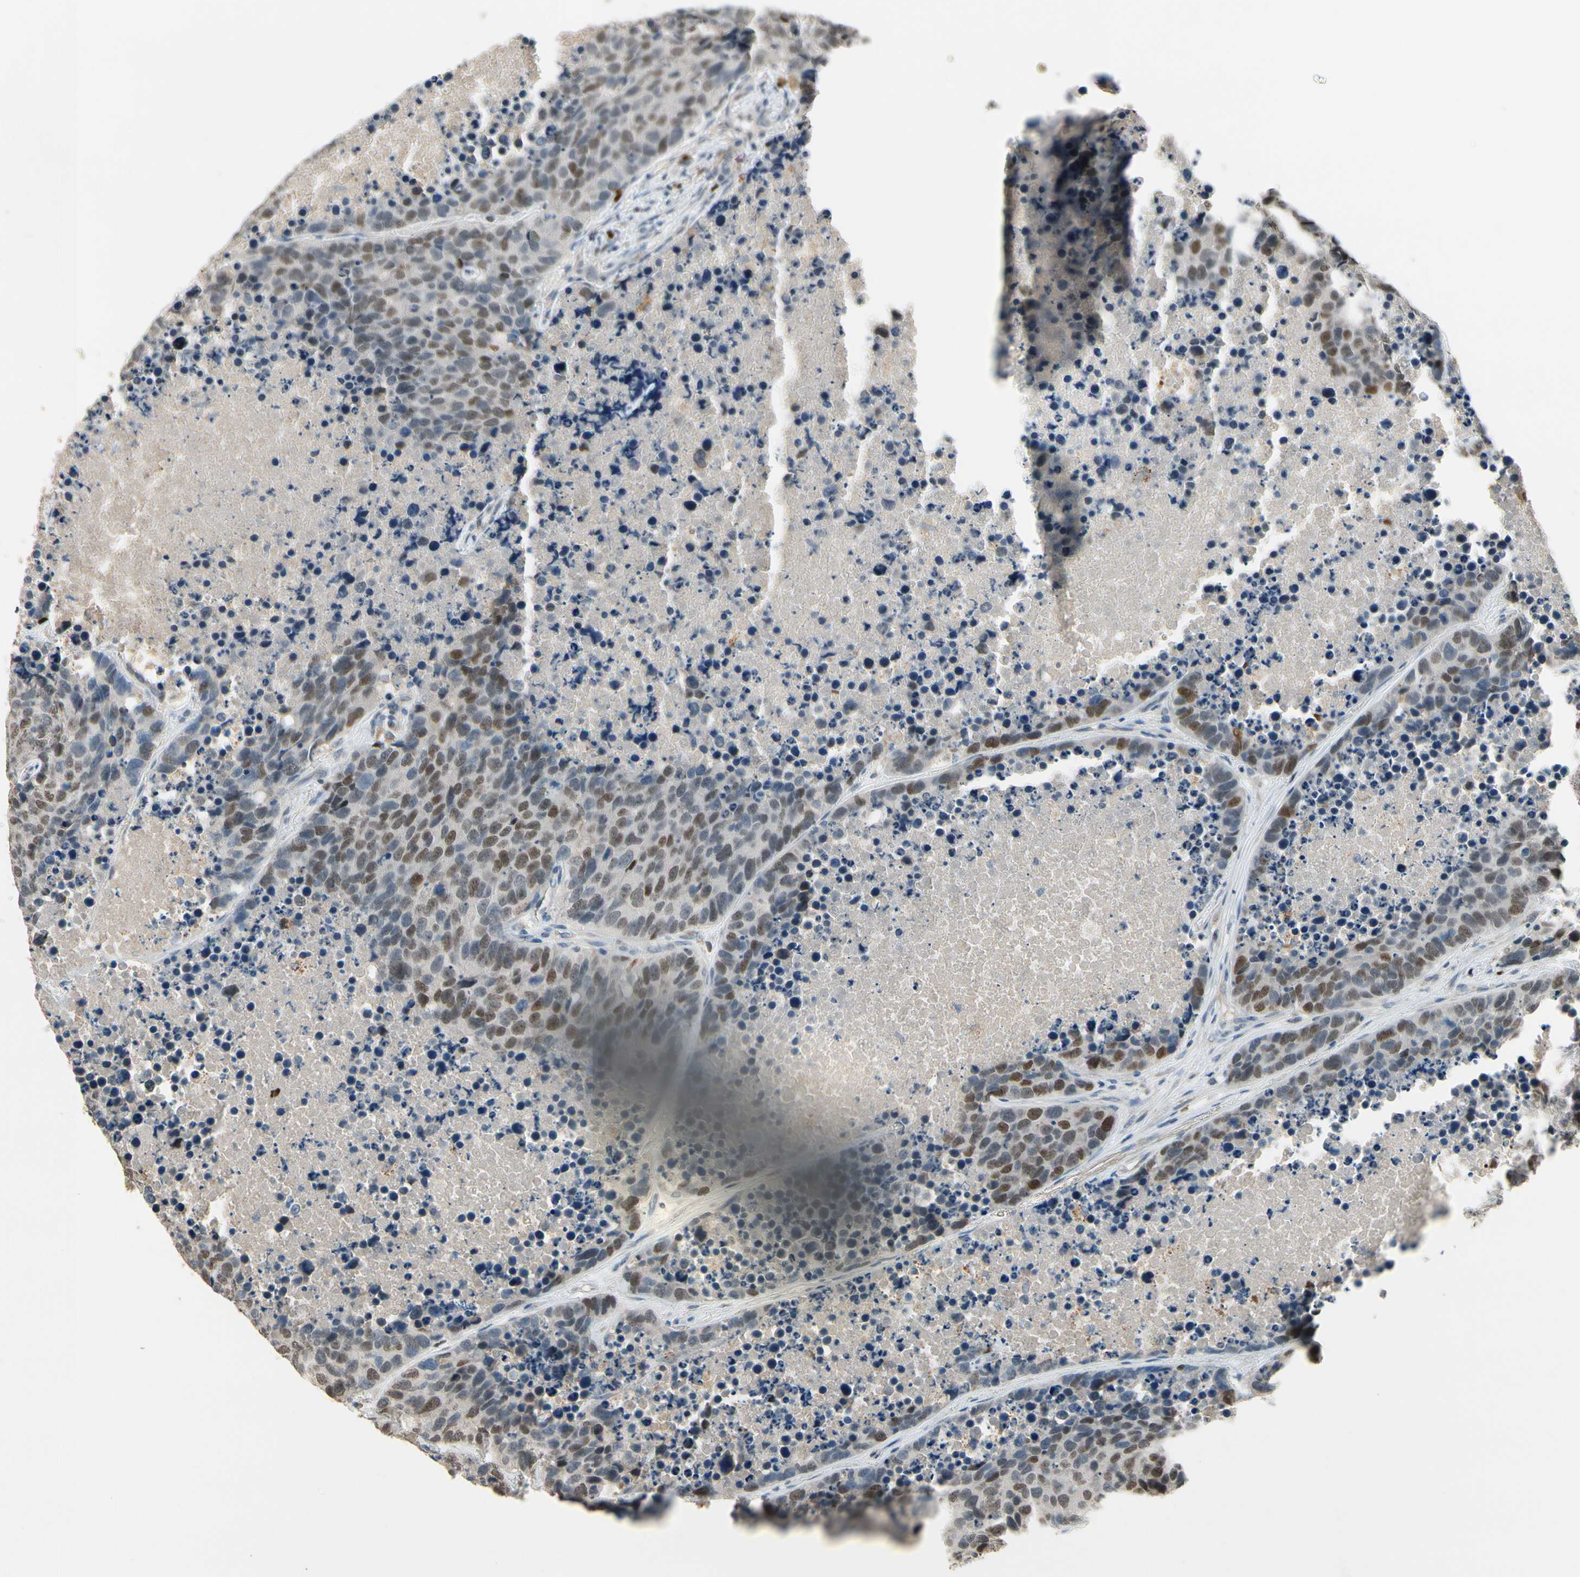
{"staining": {"intensity": "moderate", "quantity": "25%-75%", "location": "nuclear"}, "tissue": "carcinoid", "cell_type": "Tumor cells", "image_type": "cancer", "snomed": [{"axis": "morphology", "description": "Carcinoid, malignant, NOS"}, {"axis": "topography", "description": "Lung"}], "caption": "Tumor cells exhibit medium levels of moderate nuclear positivity in about 25%-75% of cells in human carcinoid.", "gene": "ZKSCAN4", "patient": {"sex": "male", "age": 60}}